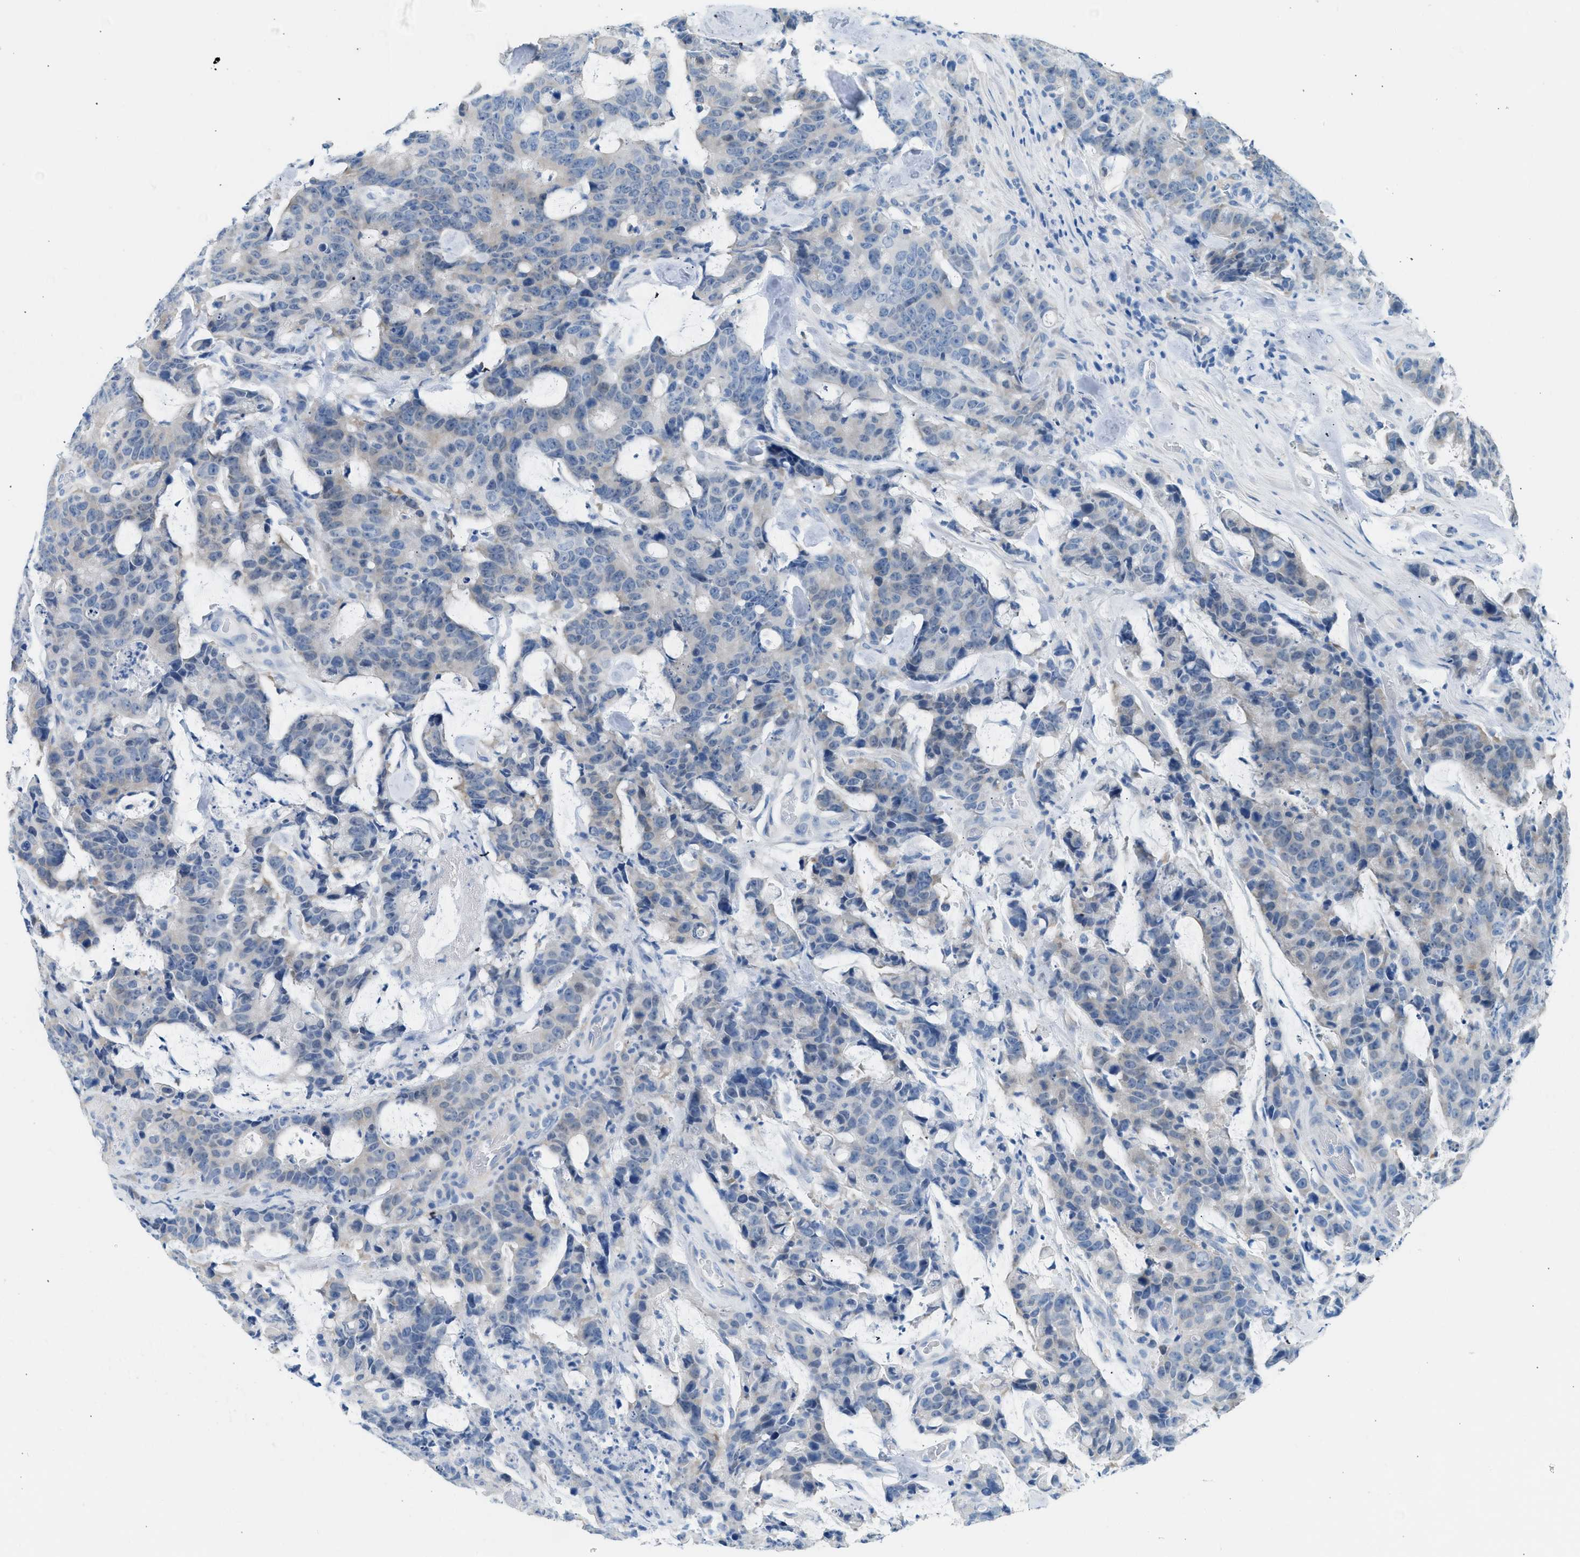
{"staining": {"intensity": "negative", "quantity": "none", "location": "none"}, "tissue": "colorectal cancer", "cell_type": "Tumor cells", "image_type": "cancer", "snomed": [{"axis": "morphology", "description": "Adenocarcinoma, NOS"}, {"axis": "topography", "description": "Colon"}], "caption": "Tumor cells are negative for protein expression in human colorectal cancer (adenocarcinoma).", "gene": "SPAM1", "patient": {"sex": "female", "age": 86}}